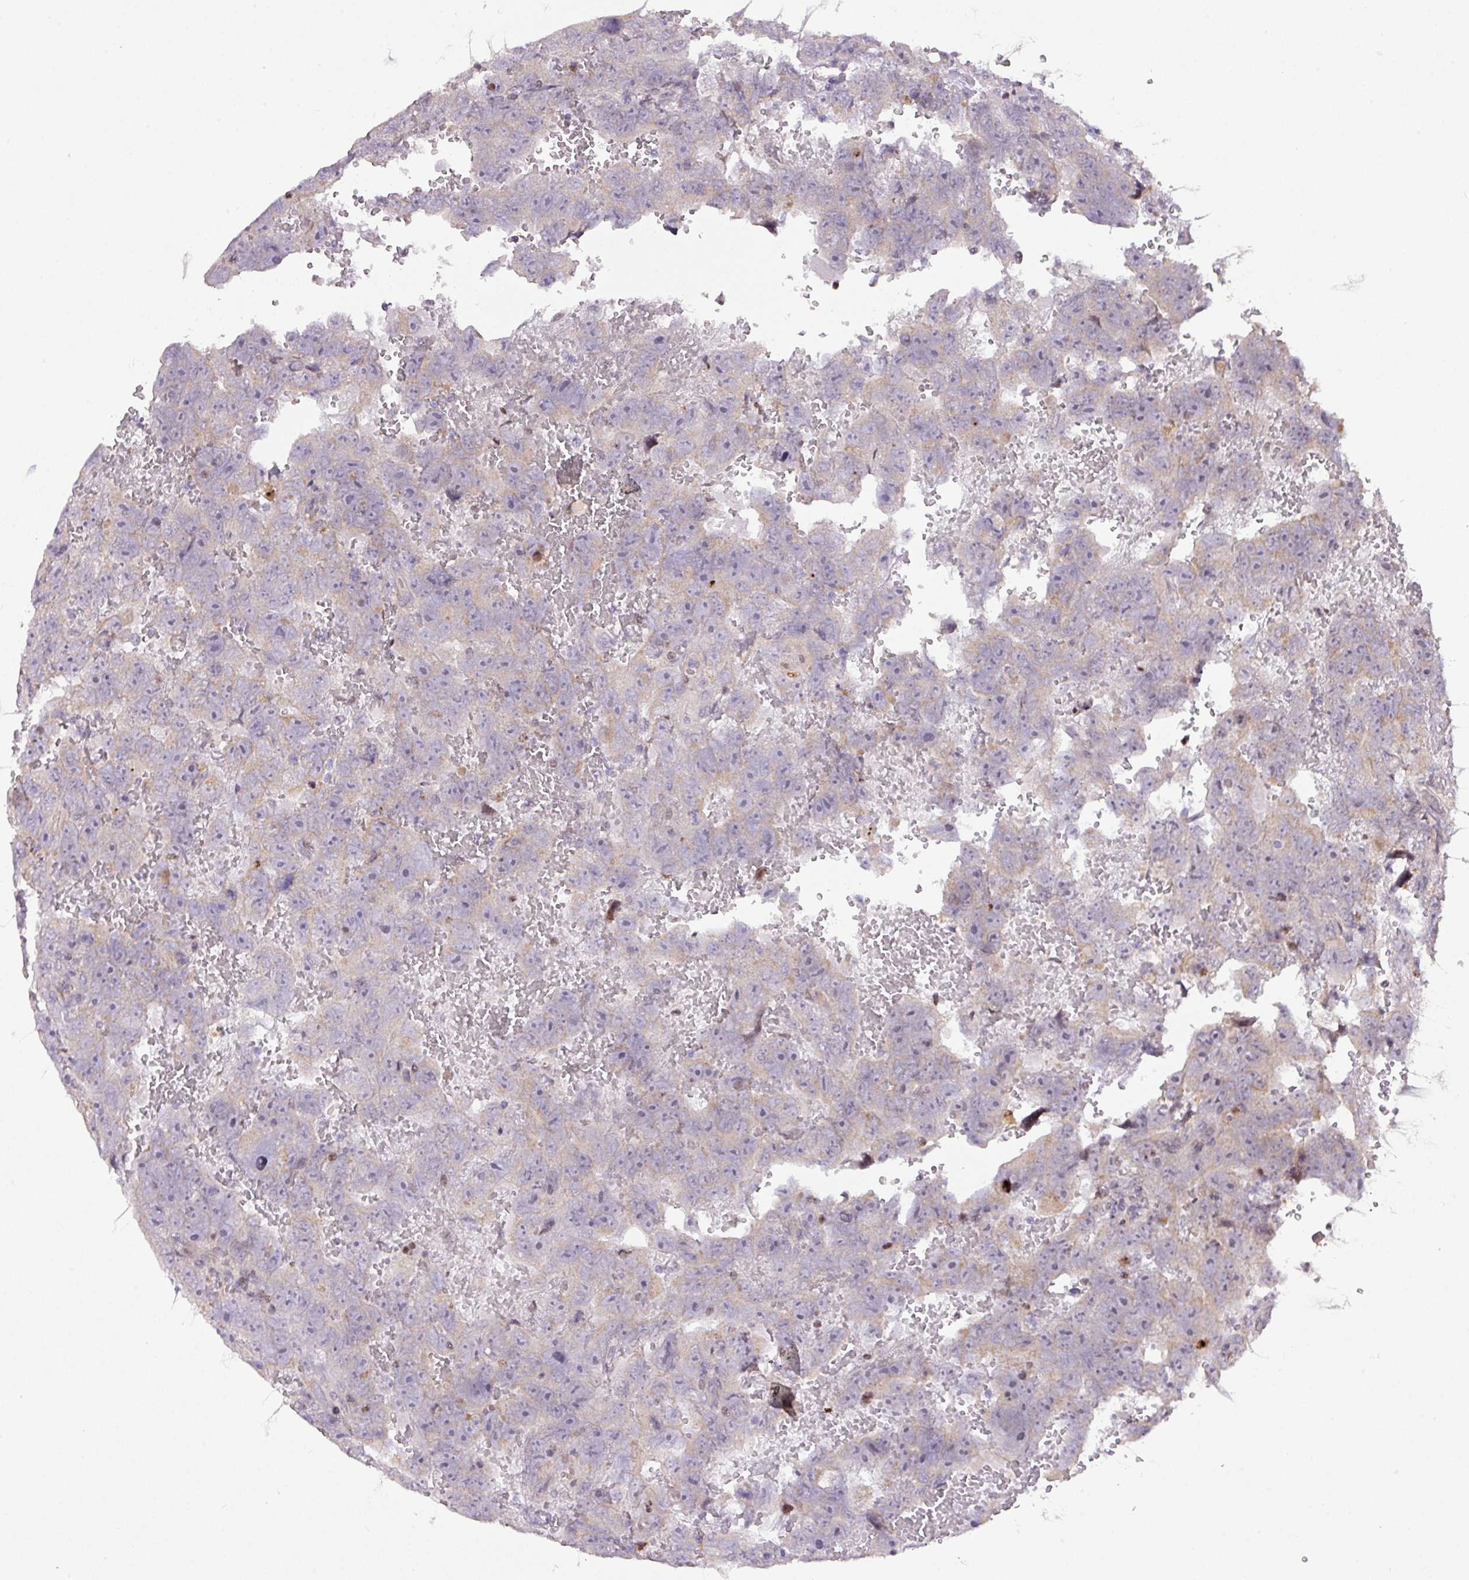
{"staining": {"intensity": "negative", "quantity": "none", "location": "none"}, "tissue": "testis cancer", "cell_type": "Tumor cells", "image_type": "cancer", "snomed": [{"axis": "morphology", "description": "Carcinoma, Embryonal, NOS"}, {"axis": "topography", "description": "Testis"}], "caption": "Tumor cells are negative for brown protein staining in testis cancer (embryonal carcinoma). (DAB (3,3'-diaminobenzidine) IHC visualized using brightfield microscopy, high magnification).", "gene": "ZNF394", "patient": {"sex": "male", "age": 45}}